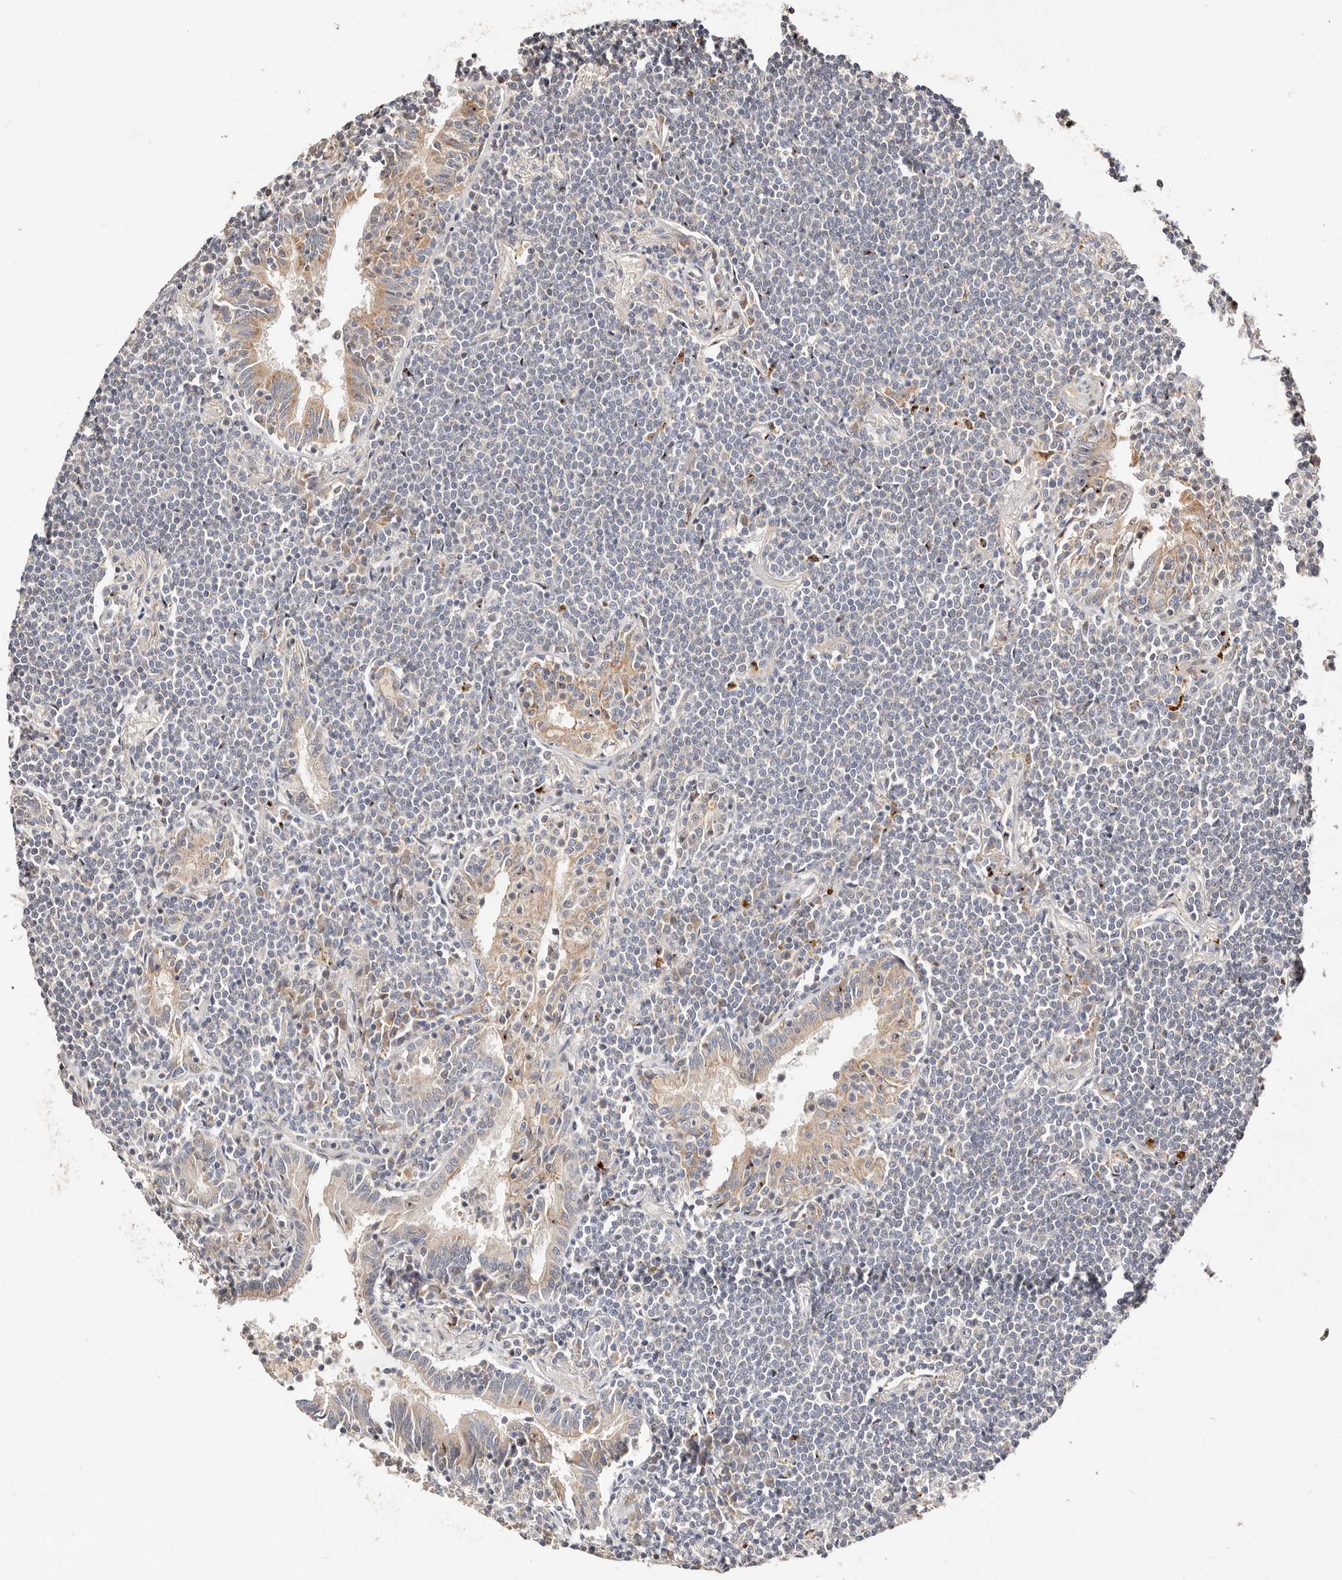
{"staining": {"intensity": "negative", "quantity": "none", "location": "none"}, "tissue": "lymphoma", "cell_type": "Tumor cells", "image_type": "cancer", "snomed": [{"axis": "morphology", "description": "Malignant lymphoma, non-Hodgkin's type, Low grade"}, {"axis": "topography", "description": "Lung"}], "caption": "Histopathology image shows no protein expression in tumor cells of low-grade malignant lymphoma, non-Hodgkin's type tissue.", "gene": "USP33", "patient": {"sex": "female", "age": 71}}